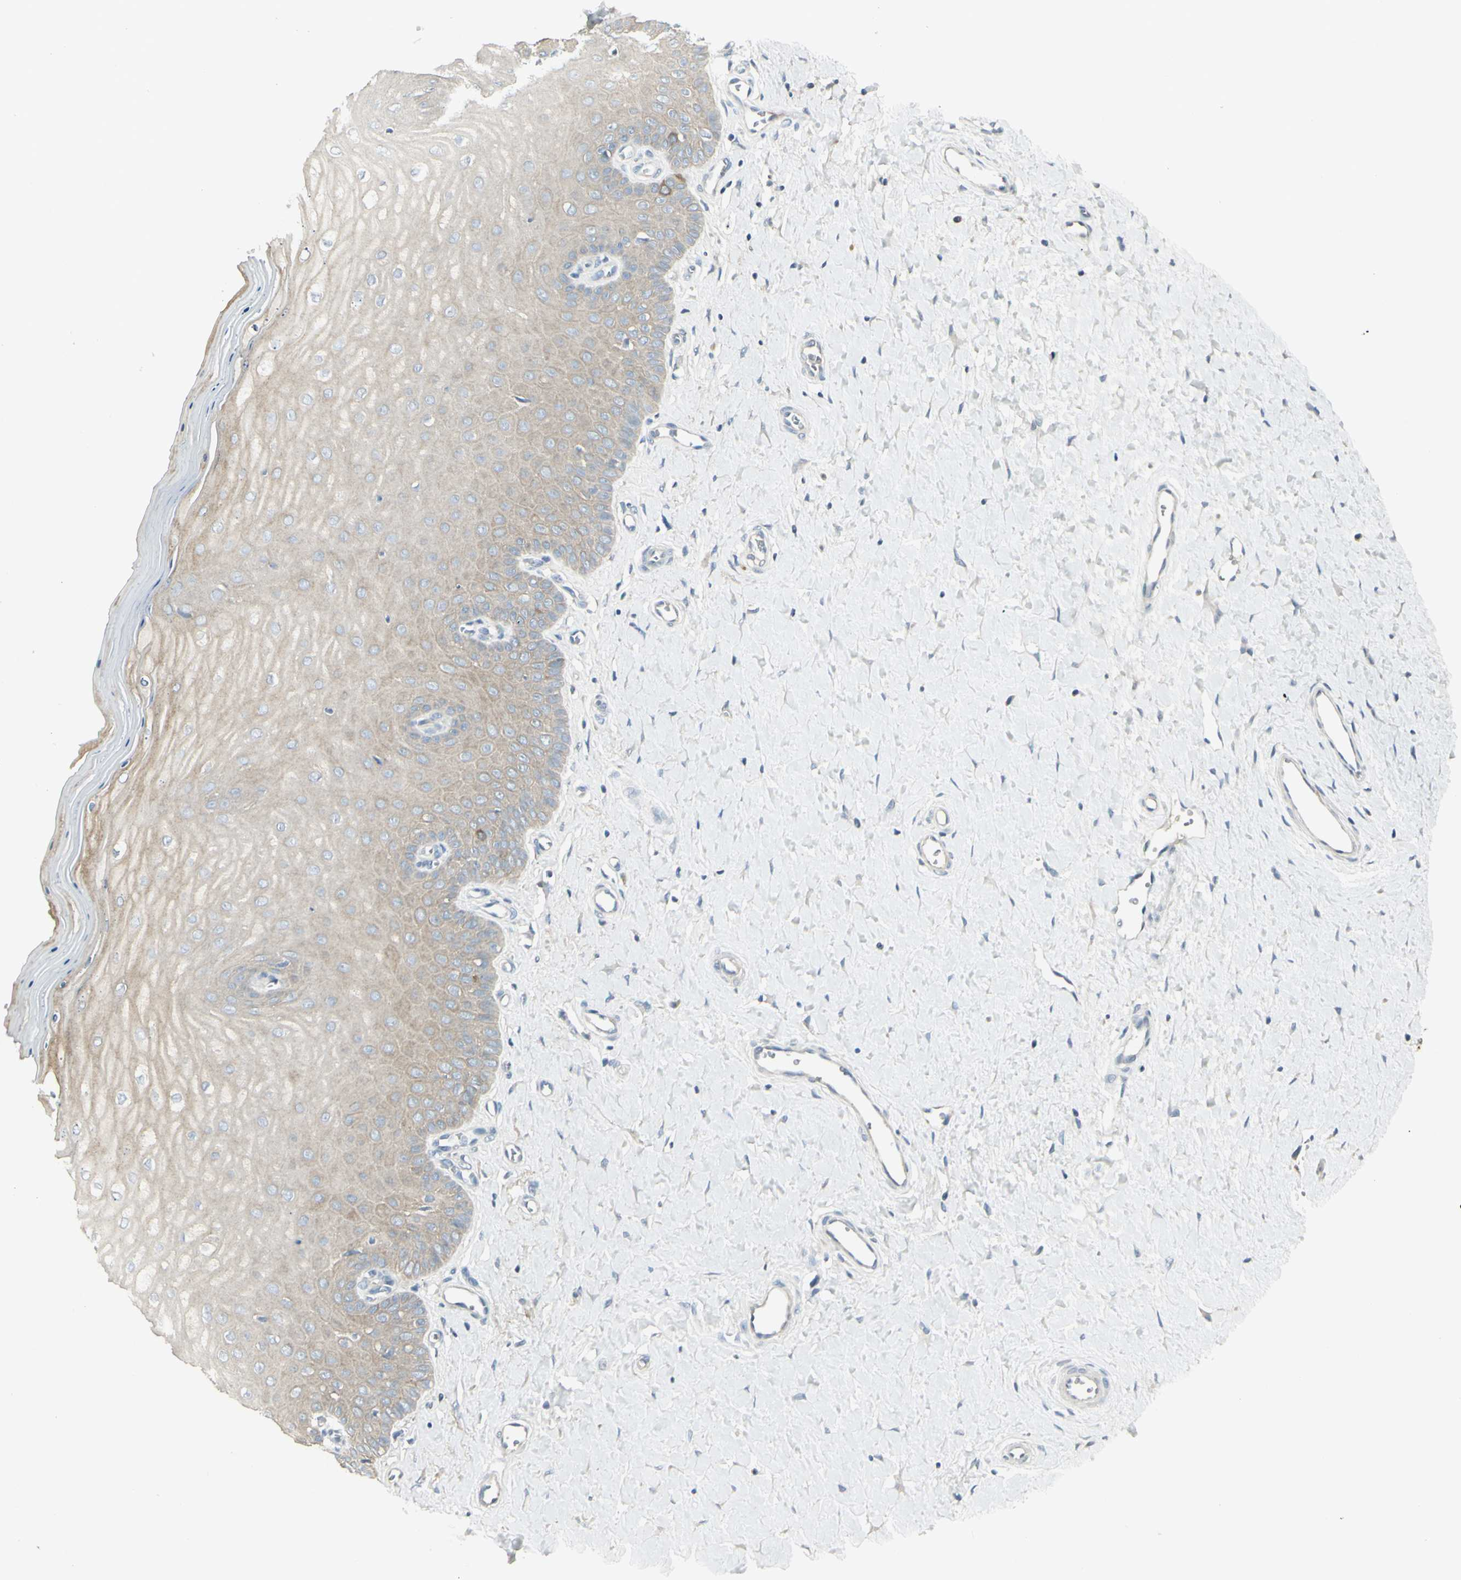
{"staining": {"intensity": "weak", "quantity": ">75%", "location": "cytoplasmic/membranous"}, "tissue": "cervix", "cell_type": "Glandular cells", "image_type": "normal", "snomed": [{"axis": "morphology", "description": "Normal tissue, NOS"}, {"axis": "topography", "description": "Cervix"}], "caption": "Immunohistochemistry staining of benign cervix, which demonstrates low levels of weak cytoplasmic/membranous positivity in approximately >75% of glandular cells indicating weak cytoplasmic/membranous protein positivity. The staining was performed using DAB (3,3'-diaminobenzidine) (brown) for protein detection and nuclei were counterstained in hematoxylin (blue).", "gene": "CCNB2", "patient": {"sex": "female", "age": 55}}